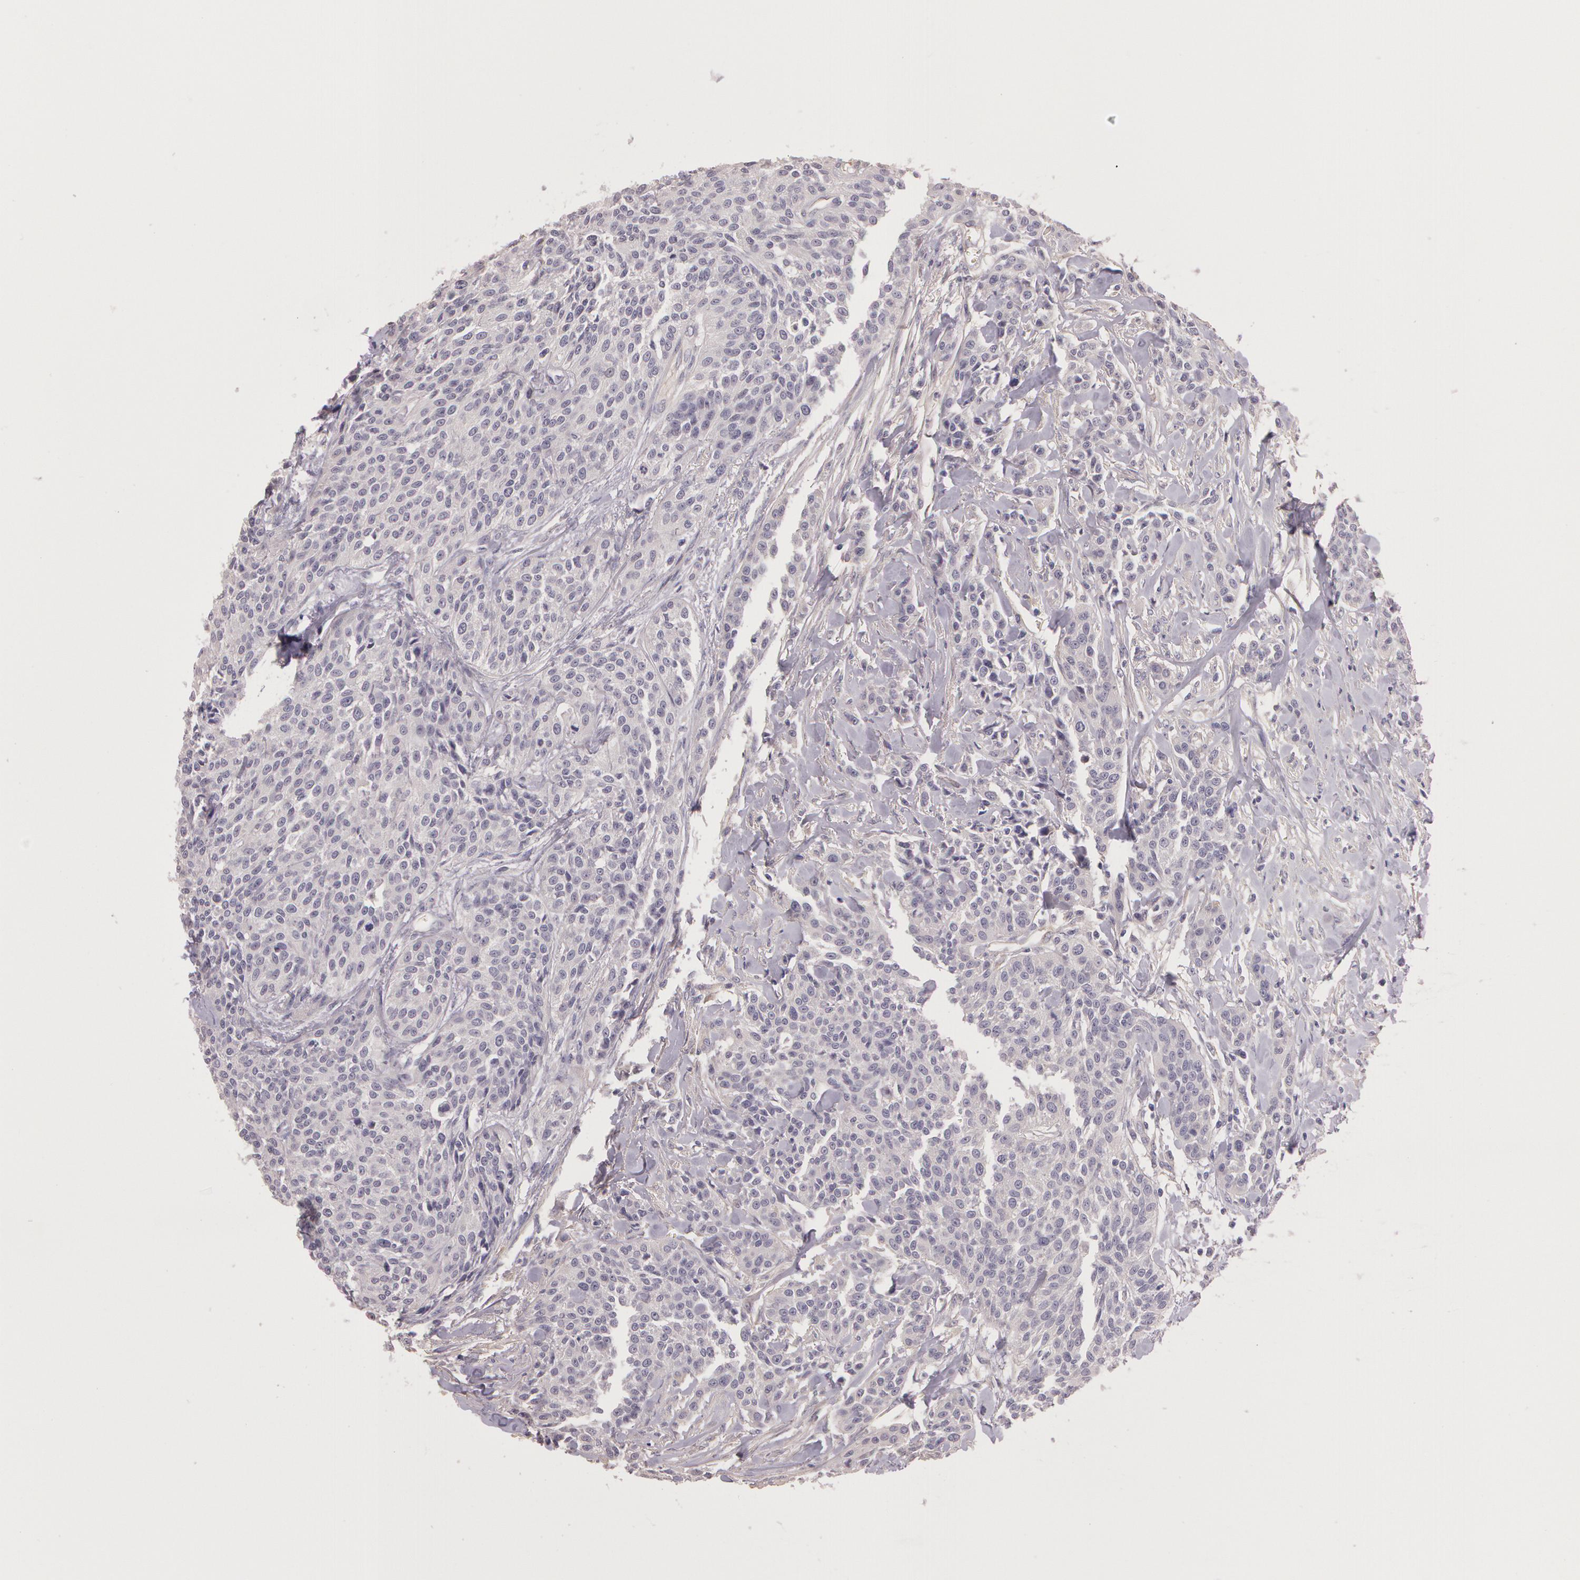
{"staining": {"intensity": "negative", "quantity": "none", "location": "none"}, "tissue": "urothelial cancer", "cell_type": "Tumor cells", "image_type": "cancer", "snomed": [{"axis": "morphology", "description": "Urothelial carcinoma, High grade"}, {"axis": "topography", "description": "Urinary bladder"}], "caption": "This is a photomicrograph of immunohistochemistry (IHC) staining of urothelial cancer, which shows no positivity in tumor cells.", "gene": "G2E3", "patient": {"sex": "male", "age": 56}}